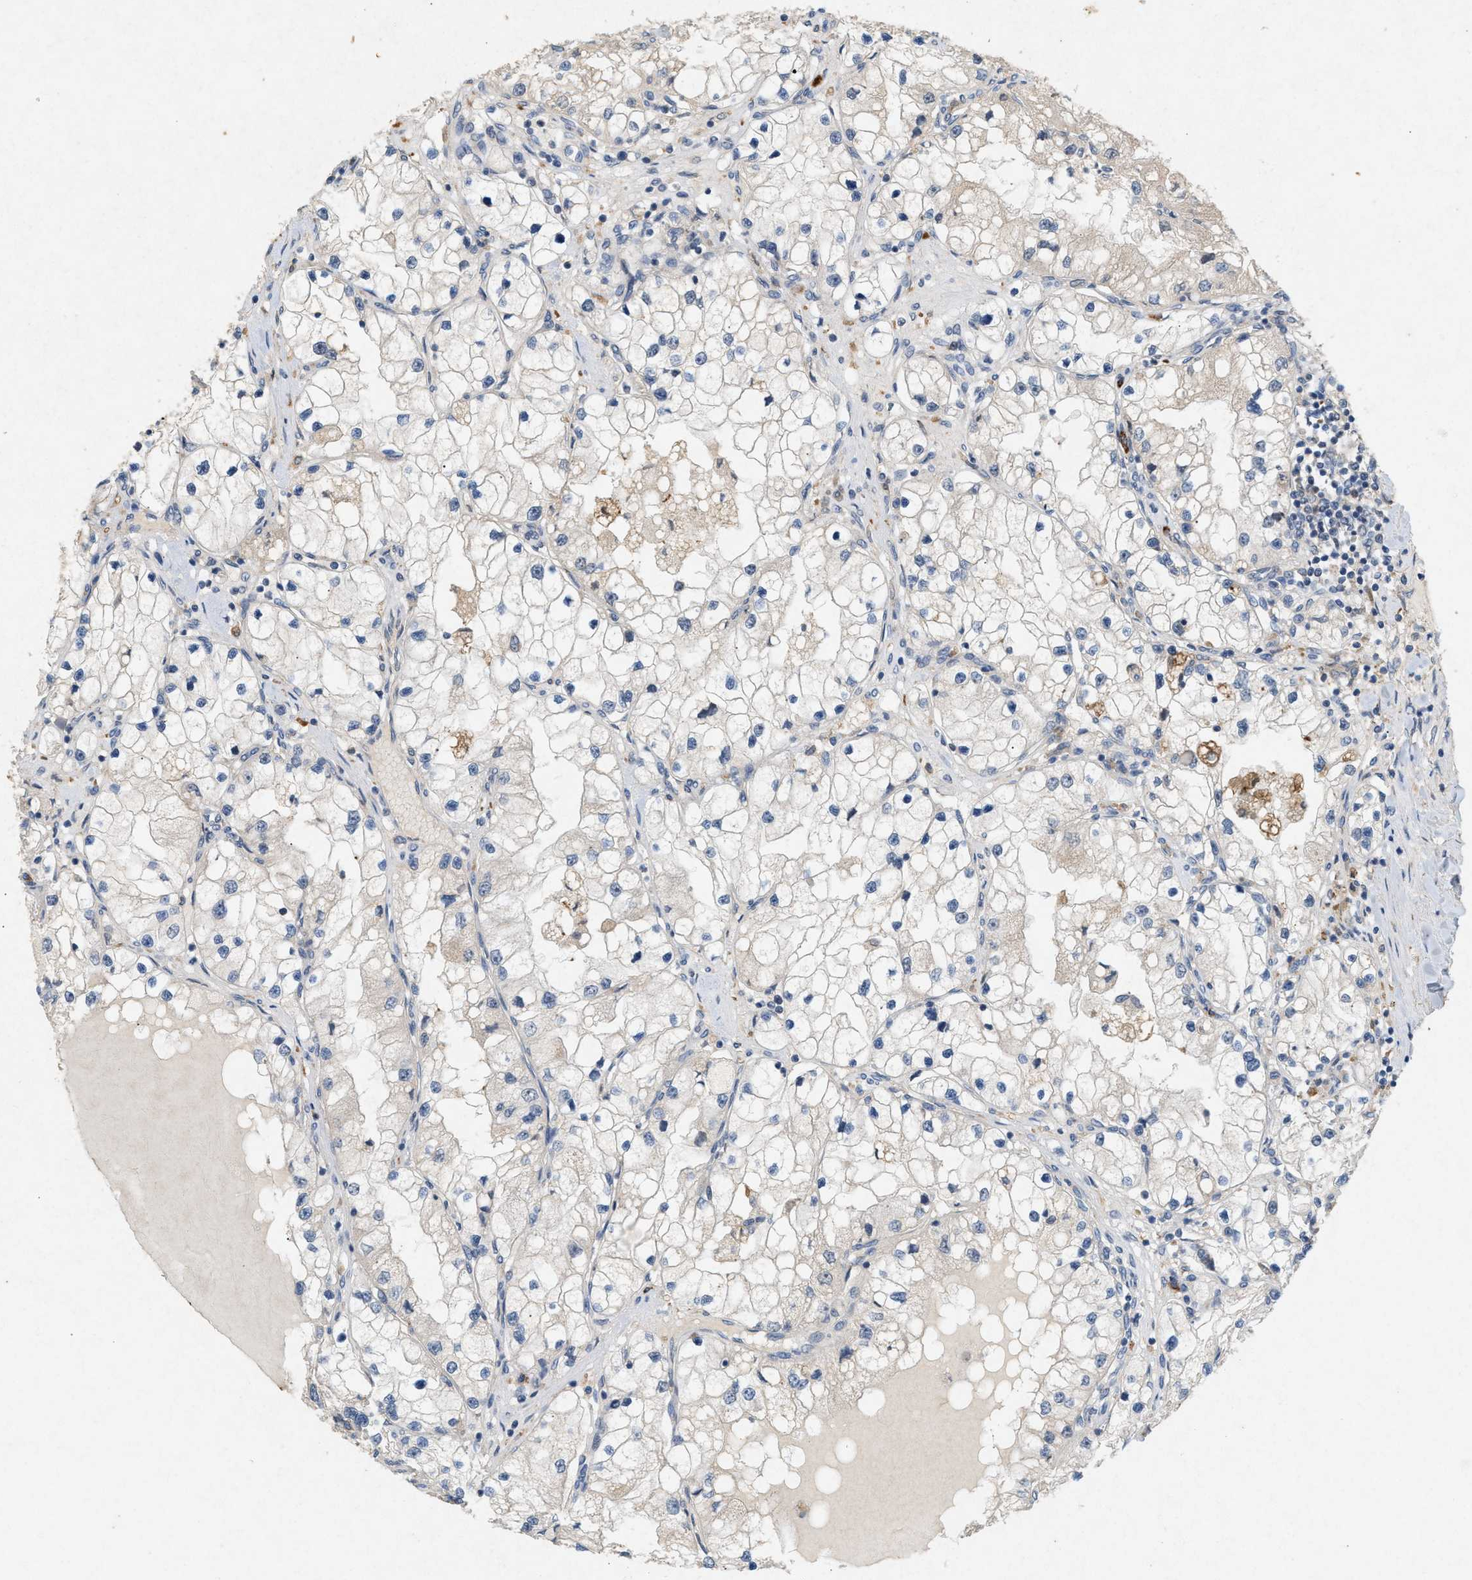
{"staining": {"intensity": "negative", "quantity": "none", "location": "none"}, "tissue": "renal cancer", "cell_type": "Tumor cells", "image_type": "cancer", "snomed": [{"axis": "morphology", "description": "Adenocarcinoma, NOS"}, {"axis": "topography", "description": "Kidney"}], "caption": "Tumor cells are negative for brown protein staining in renal cancer. (Stains: DAB (3,3'-diaminobenzidine) IHC with hematoxylin counter stain, Microscopy: brightfield microscopy at high magnification).", "gene": "DCAF7", "patient": {"sex": "male", "age": 68}}